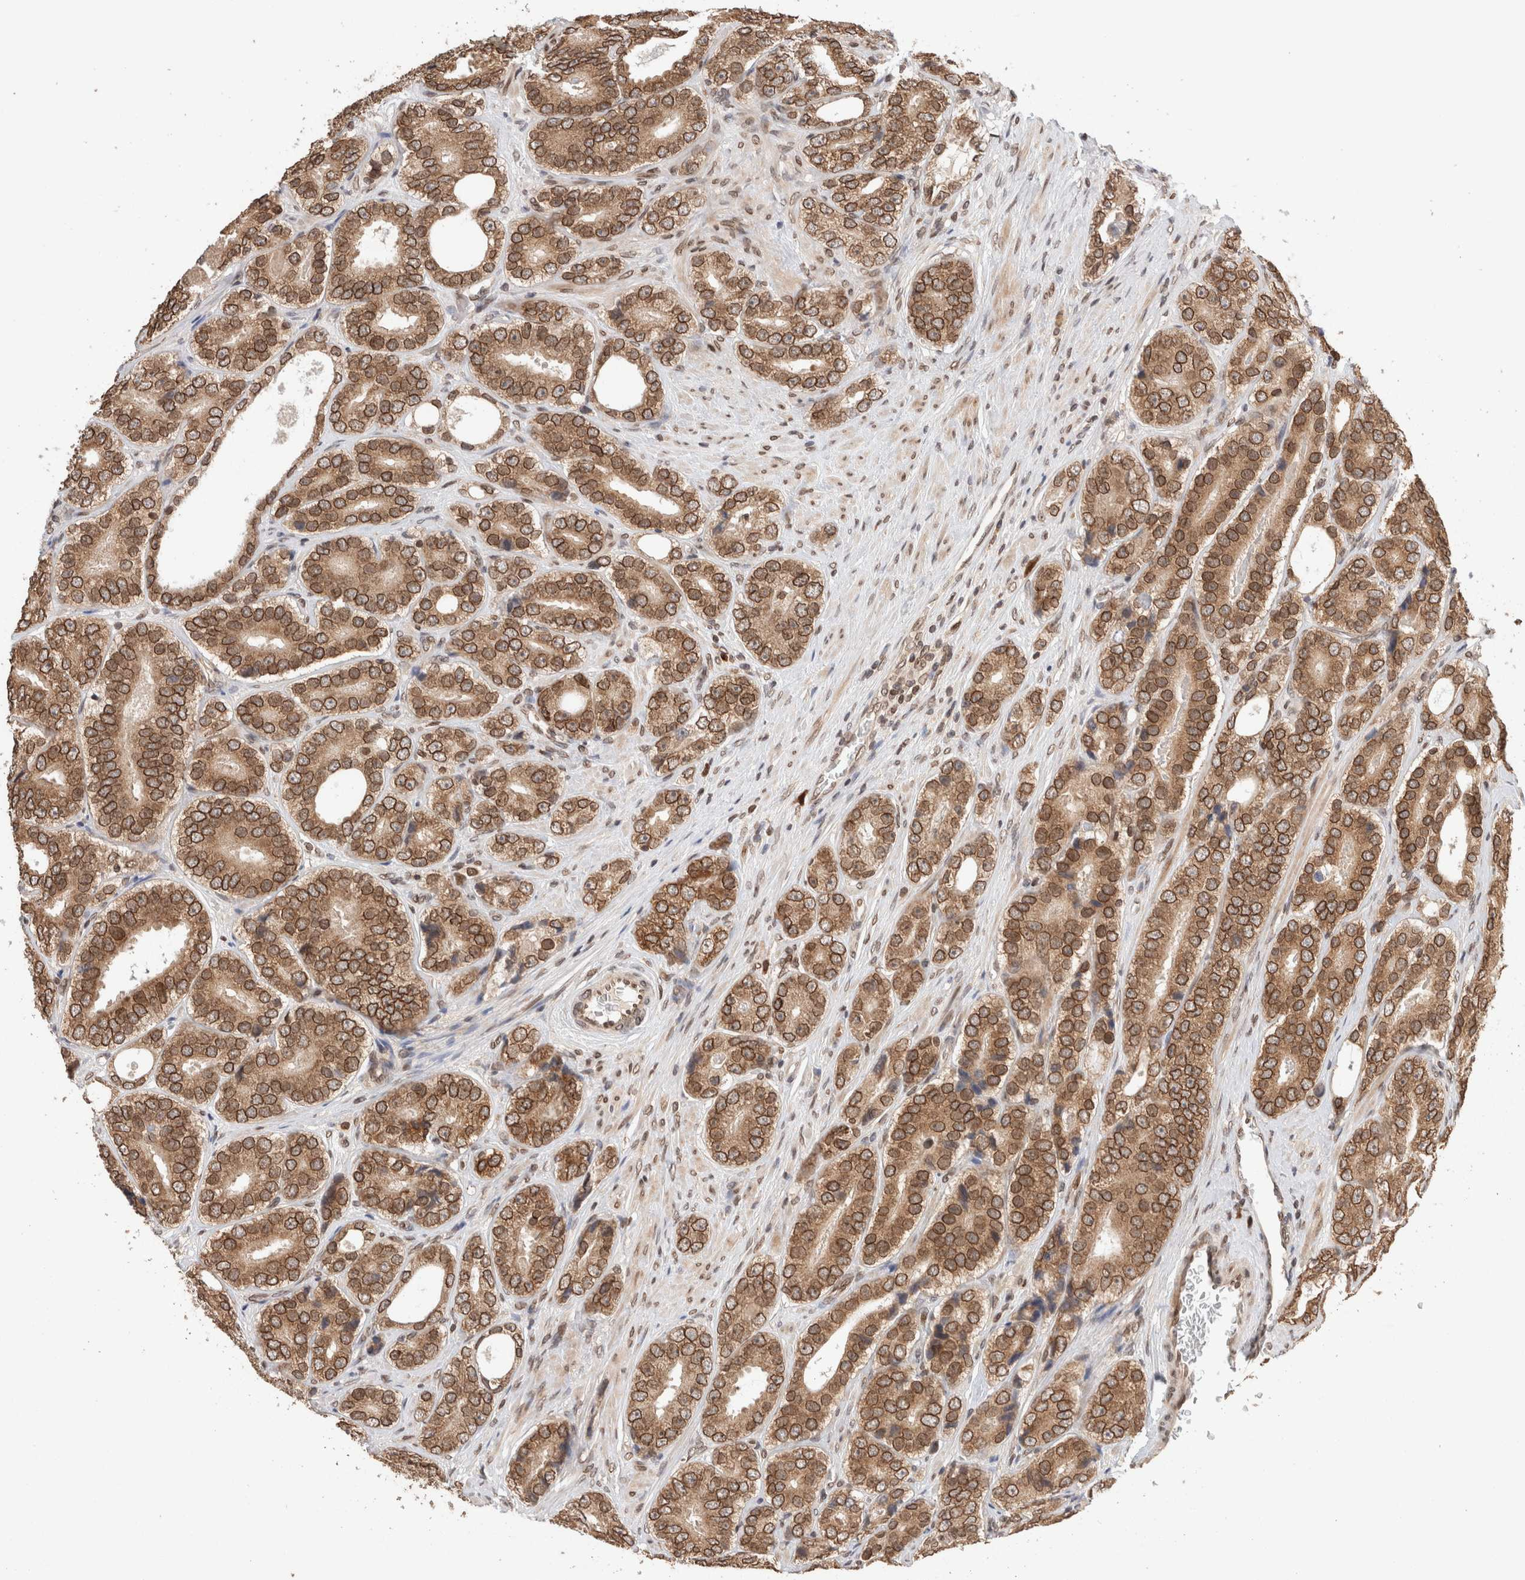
{"staining": {"intensity": "strong", "quantity": ">75%", "location": "cytoplasmic/membranous,nuclear"}, "tissue": "prostate cancer", "cell_type": "Tumor cells", "image_type": "cancer", "snomed": [{"axis": "morphology", "description": "Adenocarcinoma, High grade"}, {"axis": "topography", "description": "Prostate"}], "caption": "This is an image of IHC staining of prostate adenocarcinoma (high-grade), which shows strong expression in the cytoplasmic/membranous and nuclear of tumor cells.", "gene": "TPR", "patient": {"sex": "male", "age": 56}}